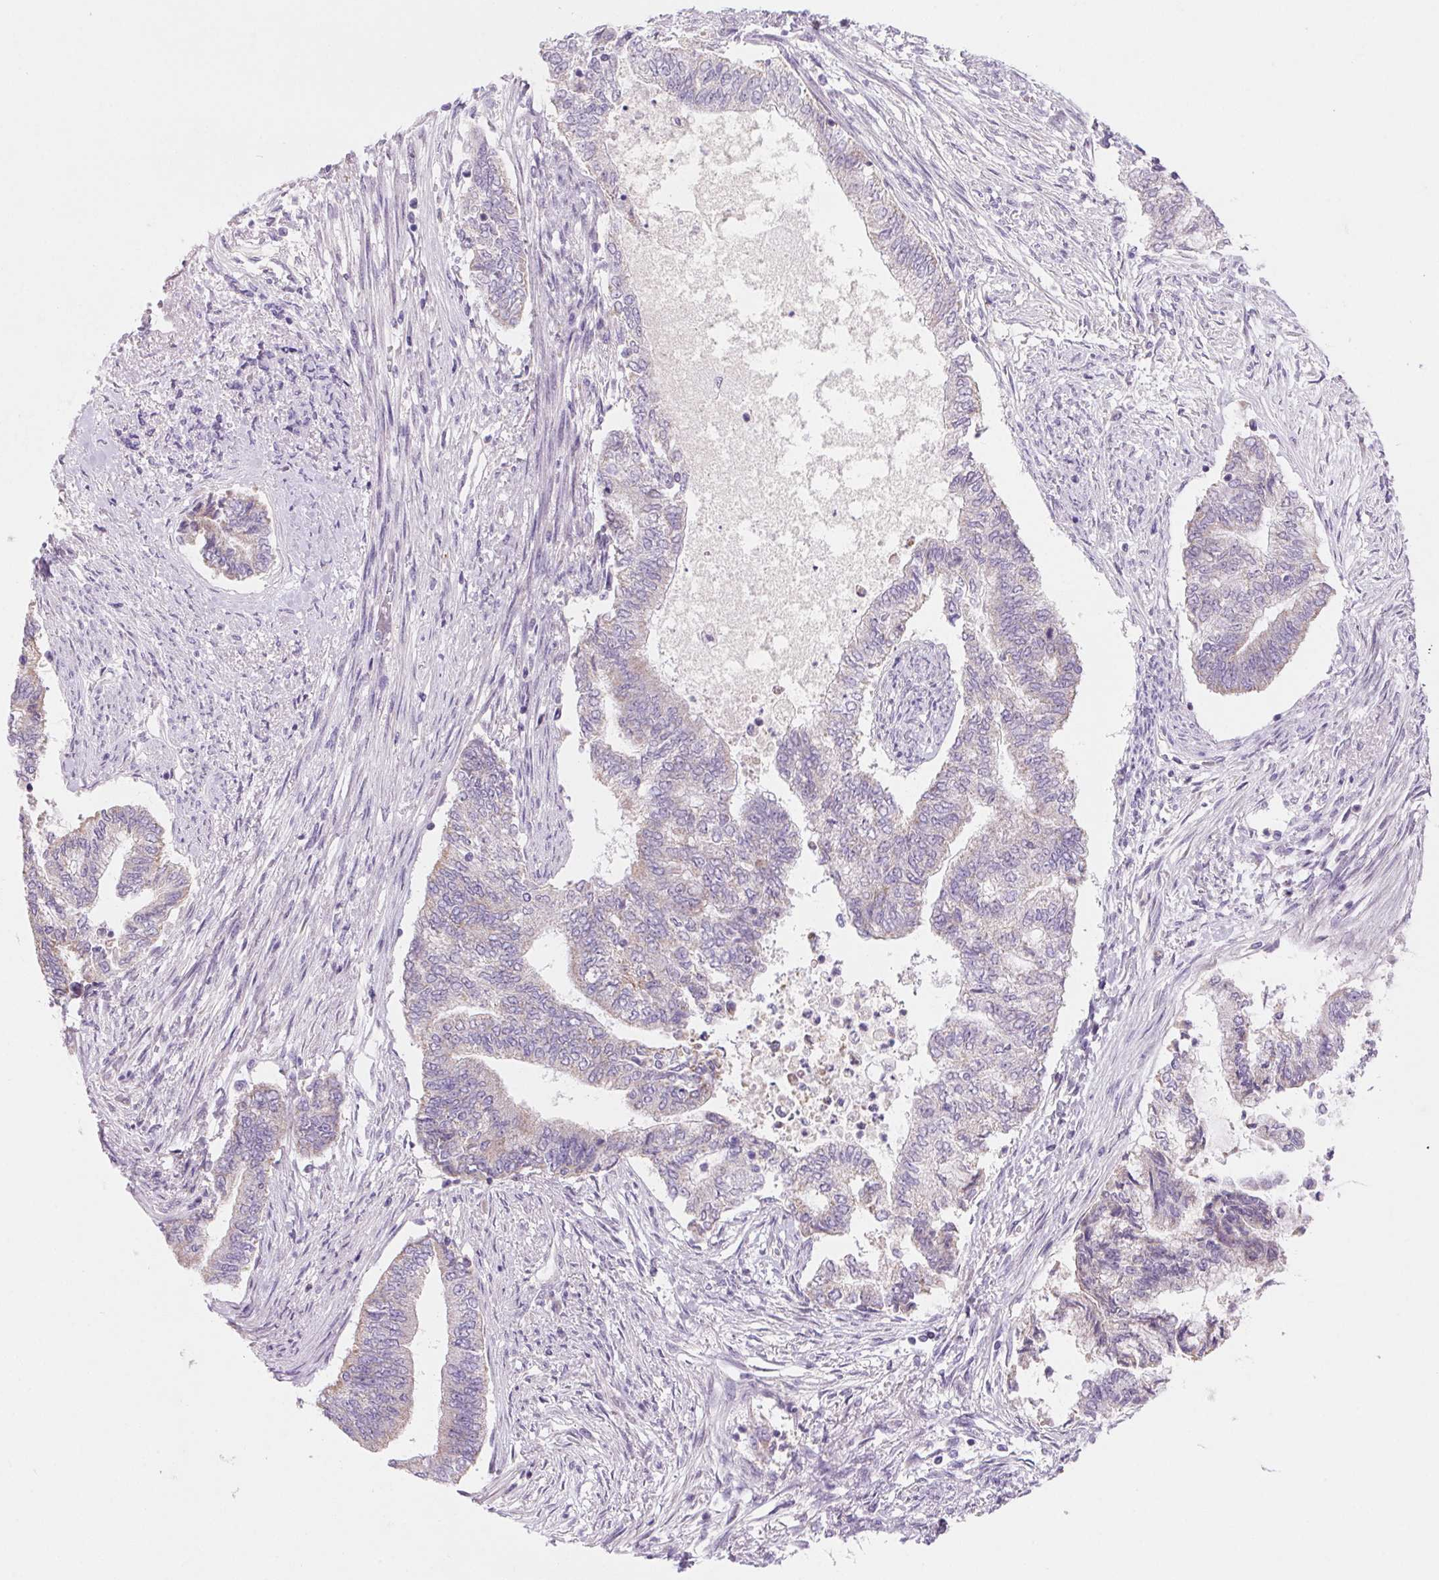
{"staining": {"intensity": "negative", "quantity": "none", "location": "none"}, "tissue": "endometrial cancer", "cell_type": "Tumor cells", "image_type": "cancer", "snomed": [{"axis": "morphology", "description": "Adenocarcinoma, NOS"}, {"axis": "topography", "description": "Endometrium"}], "caption": "An IHC micrograph of endometrial adenocarcinoma is shown. There is no staining in tumor cells of endometrial adenocarcinoma.", "gene": "DPPA5", "patient": {"sex": "female", "age": 65}}